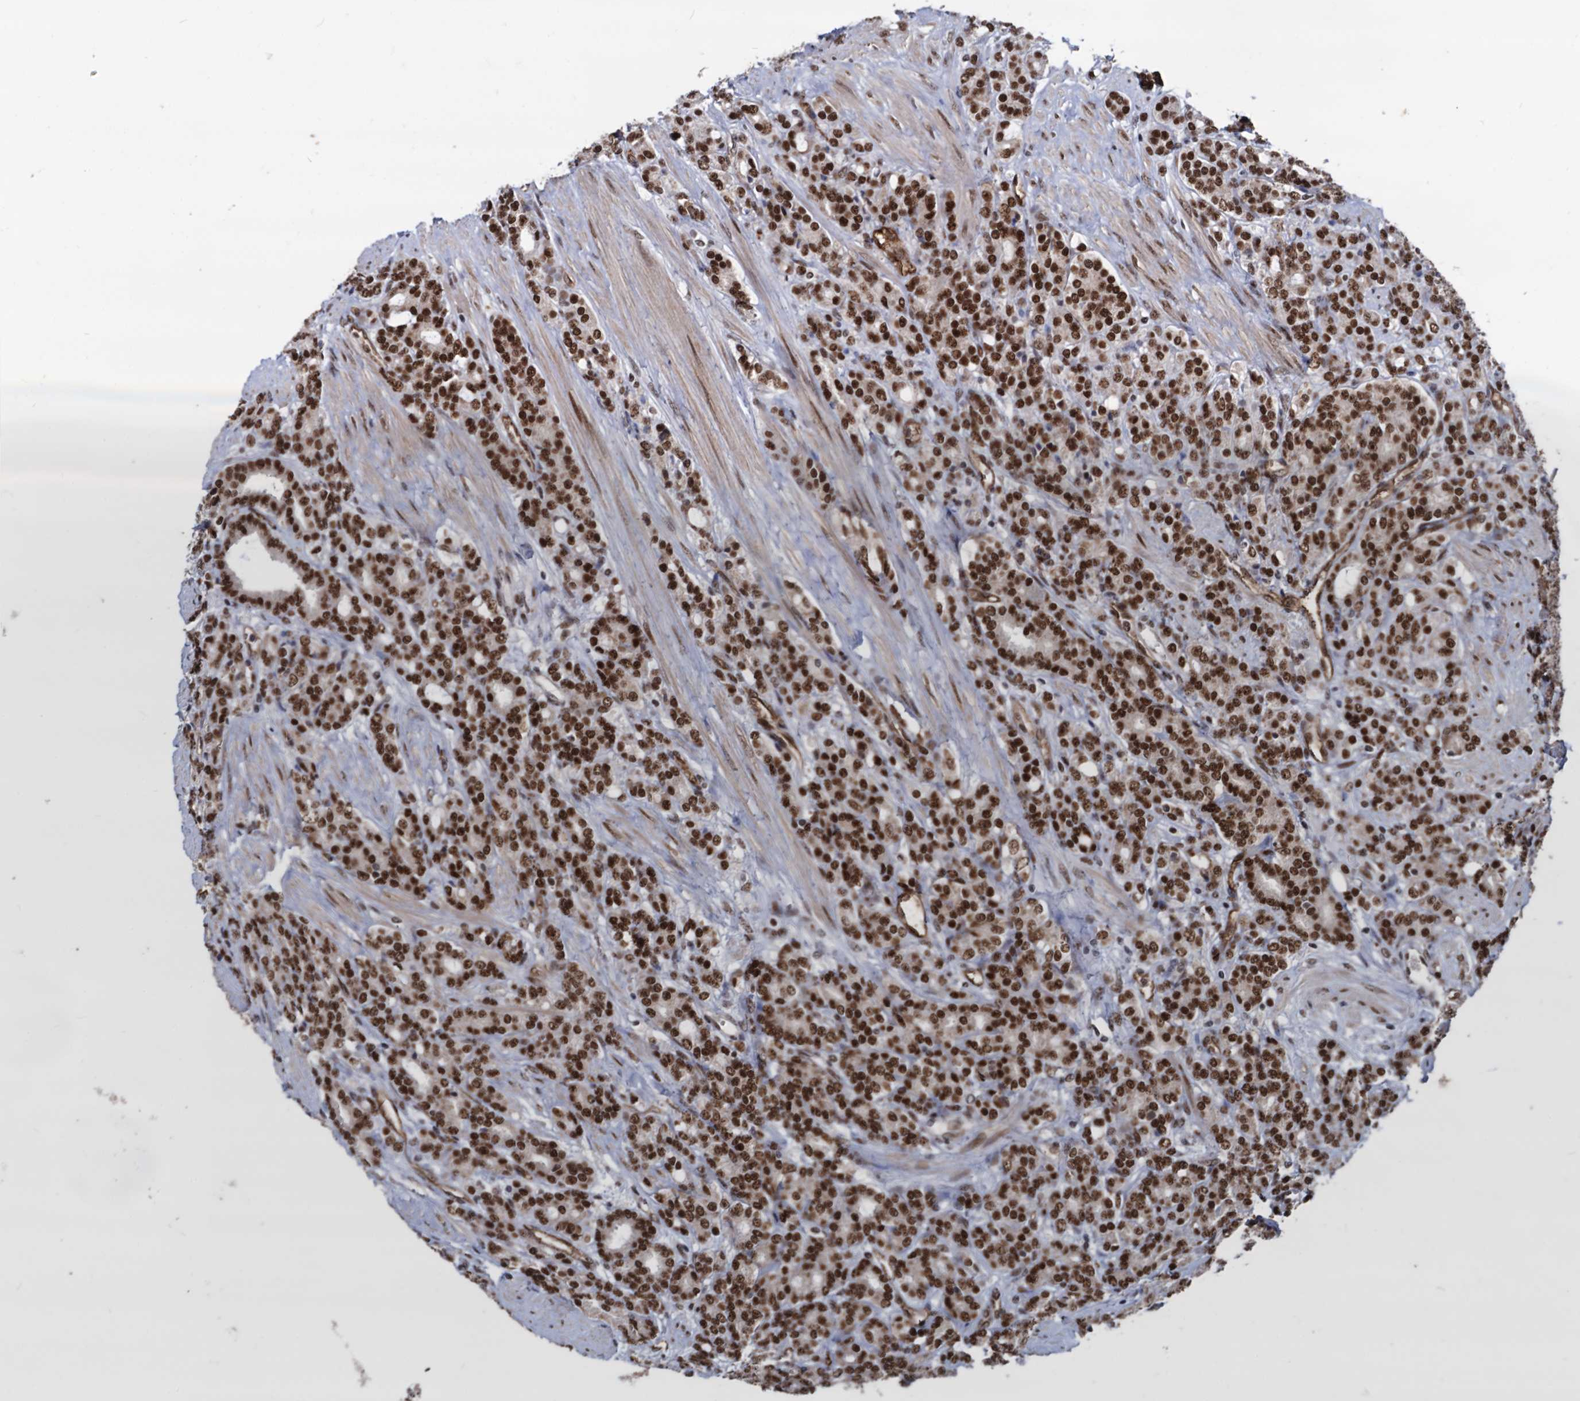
{"staining": {"intensity": "strong", "quantity": ">75%", "location": "nuclear"}, "tissue": "prostate cancer", "cell_type": "Tumor cells", "image_type": "cancer", "snomed": [{"axis": "morphology", "description": "Adenocarcinoma, High grade"}, {"axis": "topography", "description": "Prostate"}], "caption": "DAB immunohistochemical staining of human prostate adenocarcinoma (high-grade) reveals strong nuclear protein expression in about >75% of tumor cells. (IHC, brightfield microscopy, high magnification).", "gene": "GALNT11", "patient": {"sex": "male", "age": 62}}